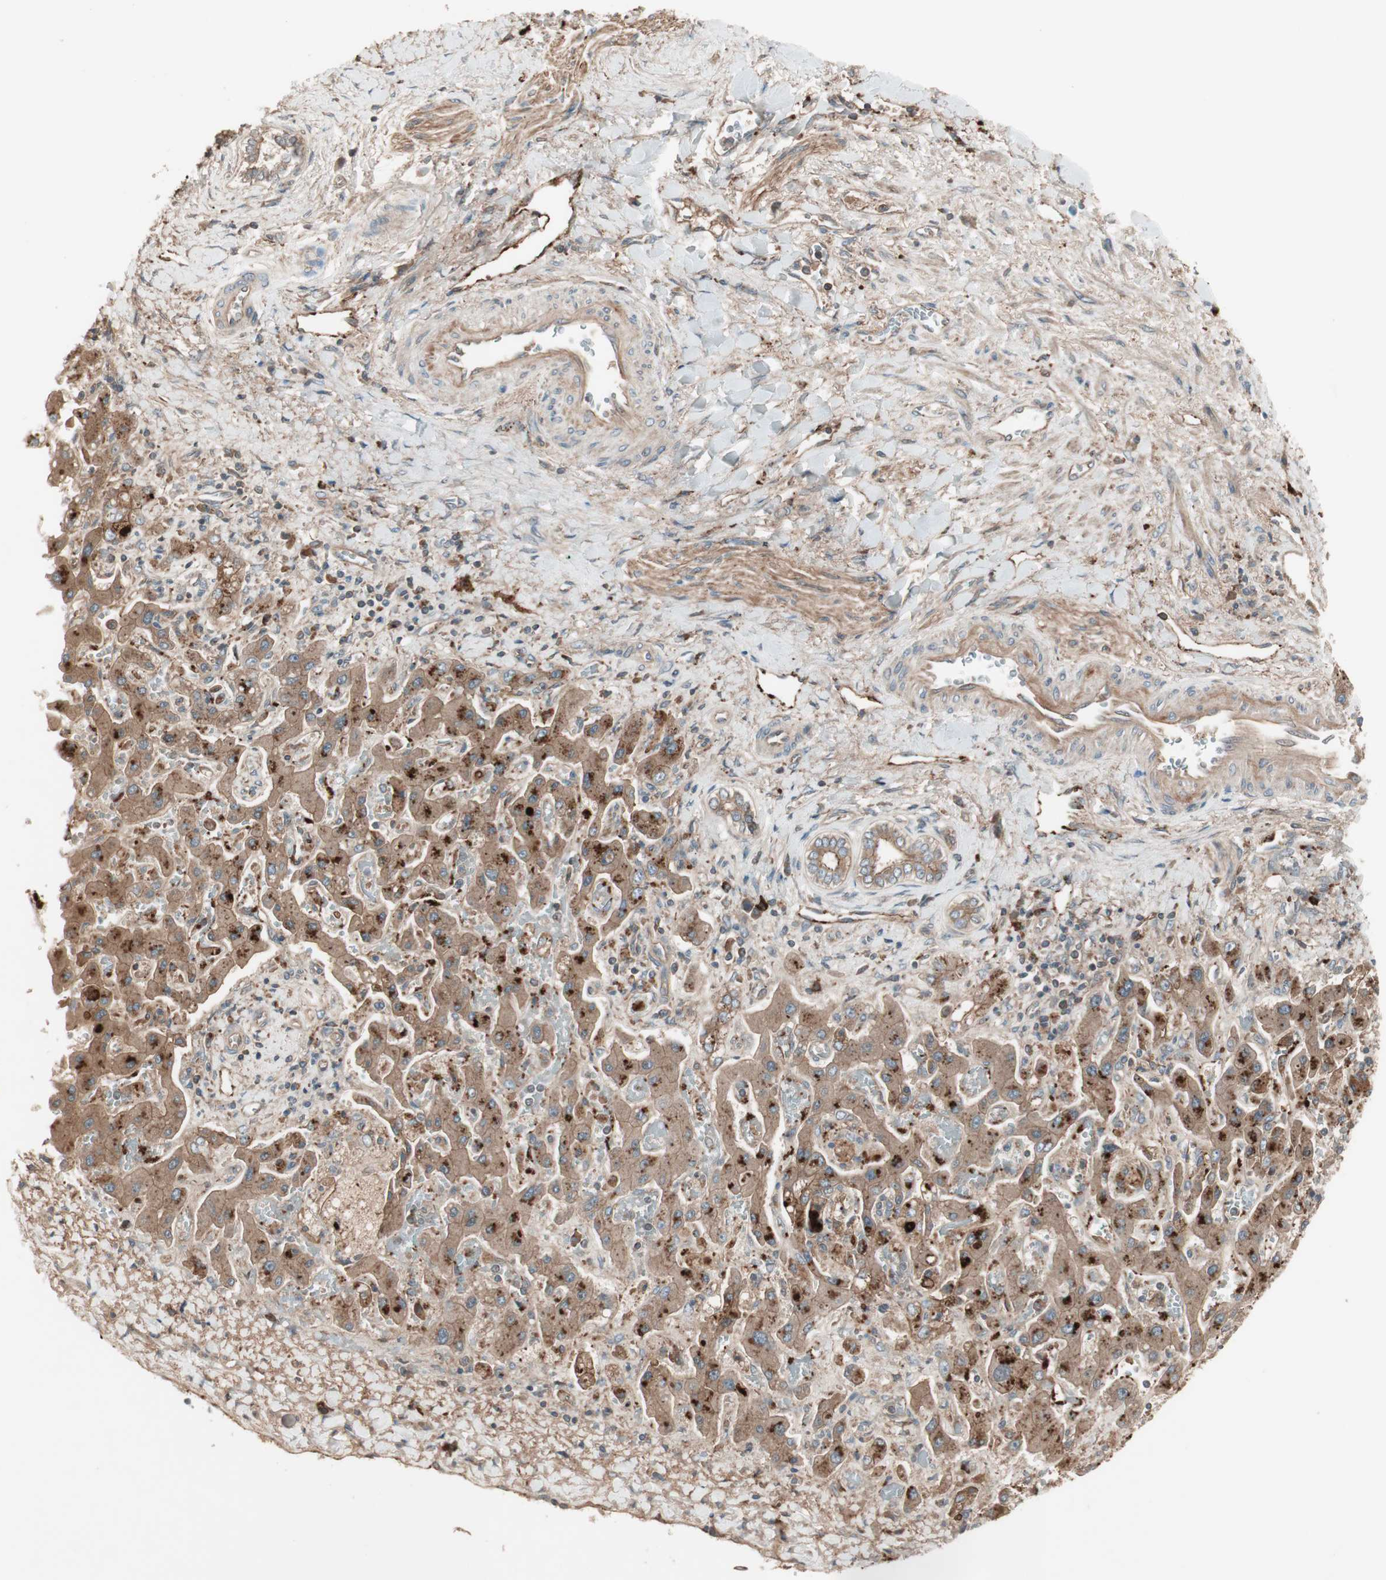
{"staining": {"intensity": "strong", "quantity": ">75%", "location": "cytoplasmic/membranous"}, "tissue": "liver cancer", "cell_type": "Tumor cells", "image_type": "cancer", "snomed": [{"axis": "morphology", "description": "Cholangiocarcinoma"}, {"axis": "topography", "description": "Liver"}], "caption": "This histopathology image exhibits liver cancer stained with IHC to label a protein in brown. The cytoplasmic/membranous of tumor cells show strong positivity for the protein. Nuclei are counter-stained blue.", "gene": "TFPI", "patient": {"sex": "male", "age": 50}}